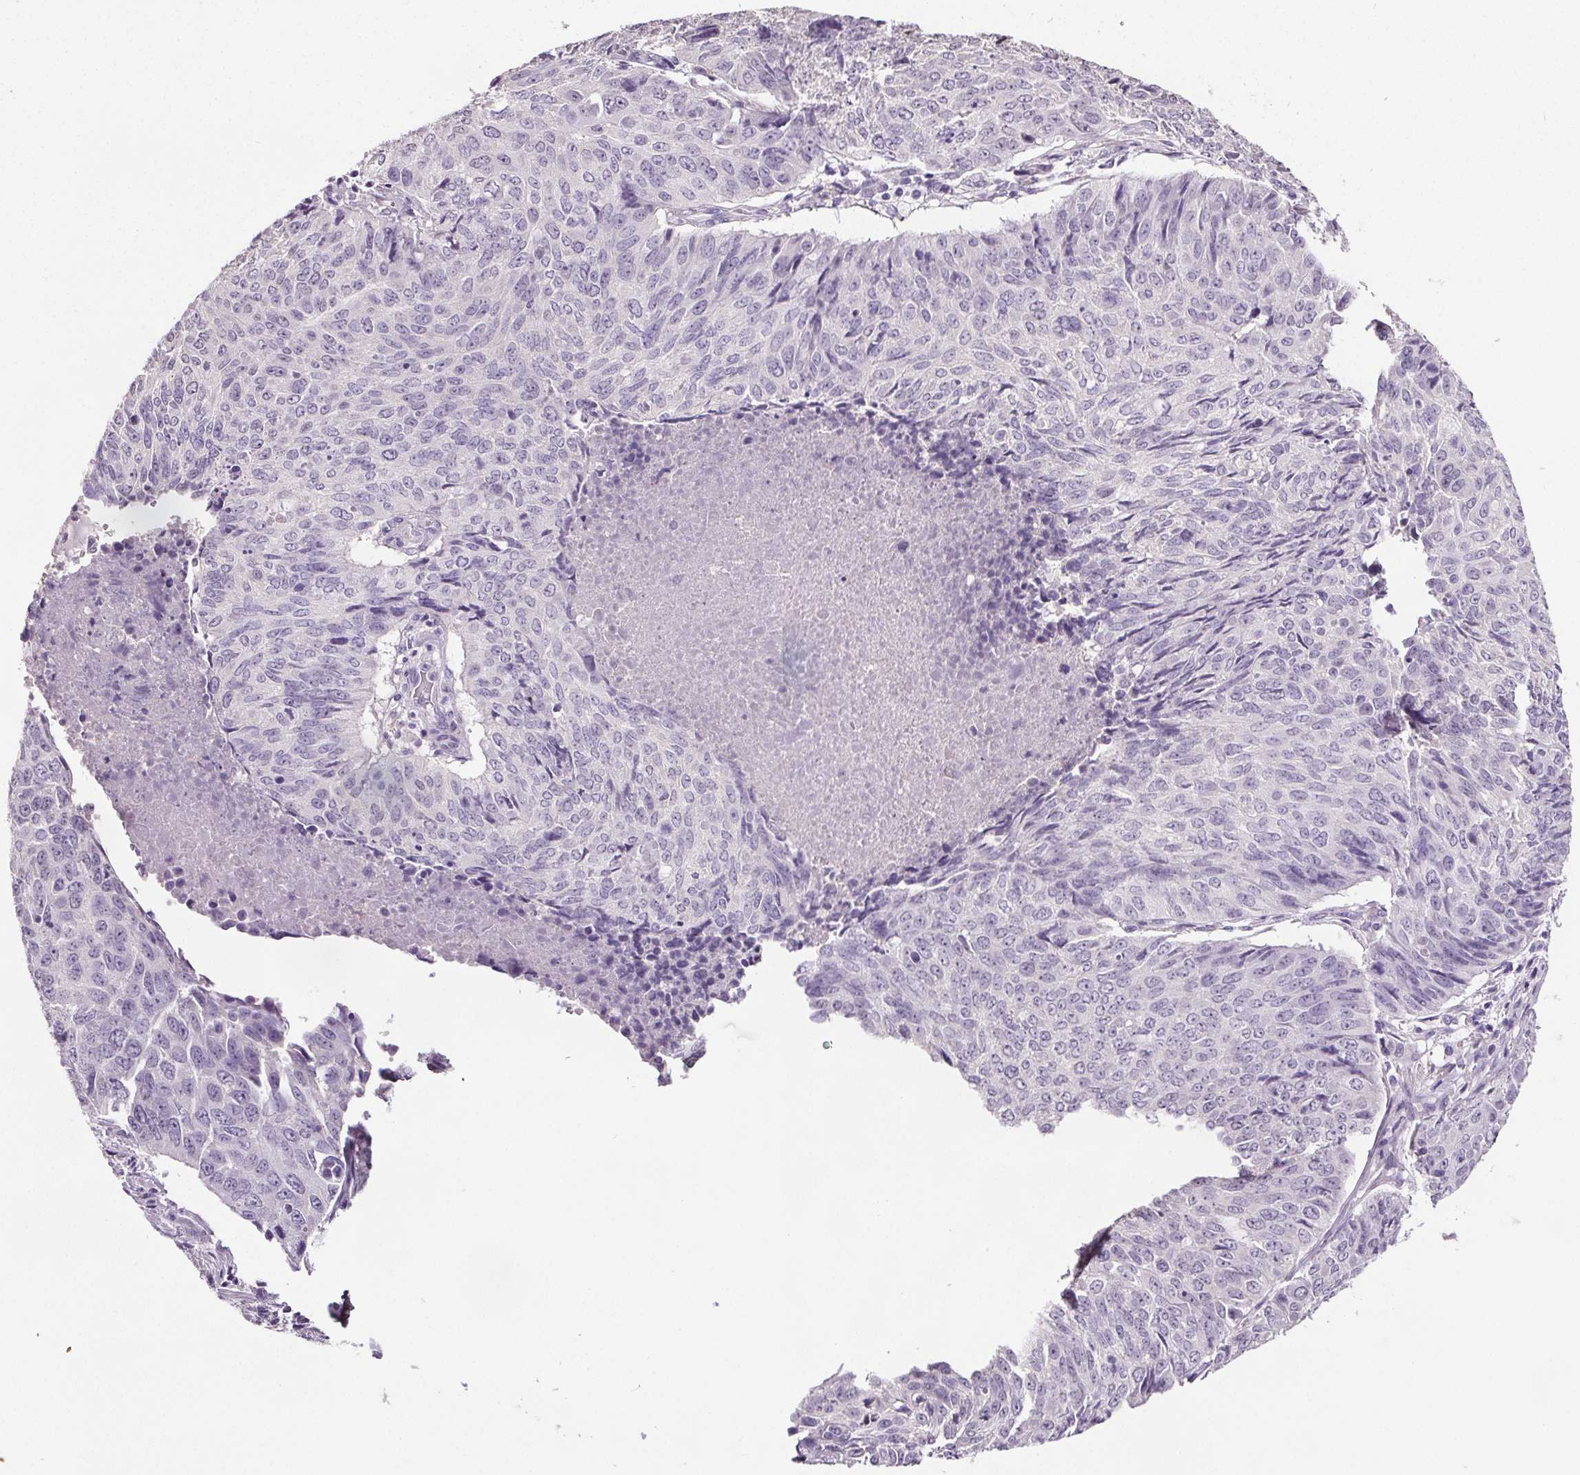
{"staining": {"intensity": "negative", "quantity": "none", "location": "none"}, "tissue": "lung cancer", "cell_type": "Tumor cells", "image_type": "cancer", "snomed": [{"axis": "morphology", "description": "Normal tissue, NOS"}, {"axis": "morphology", "description": "Squamous cell carcinoma, NOS"}, {"axis": "topography", "description": "Bronchus"}, {"axis": "topography", "description": "Lung"}], "caption": "A high-resolution image shows immunohistochemistry staining of lung squamous cell carcinoma, which displays no significant staining in tumor cells.", "gene": "GPIHBP1", "patient": {"sex": "male", "age": 64}}